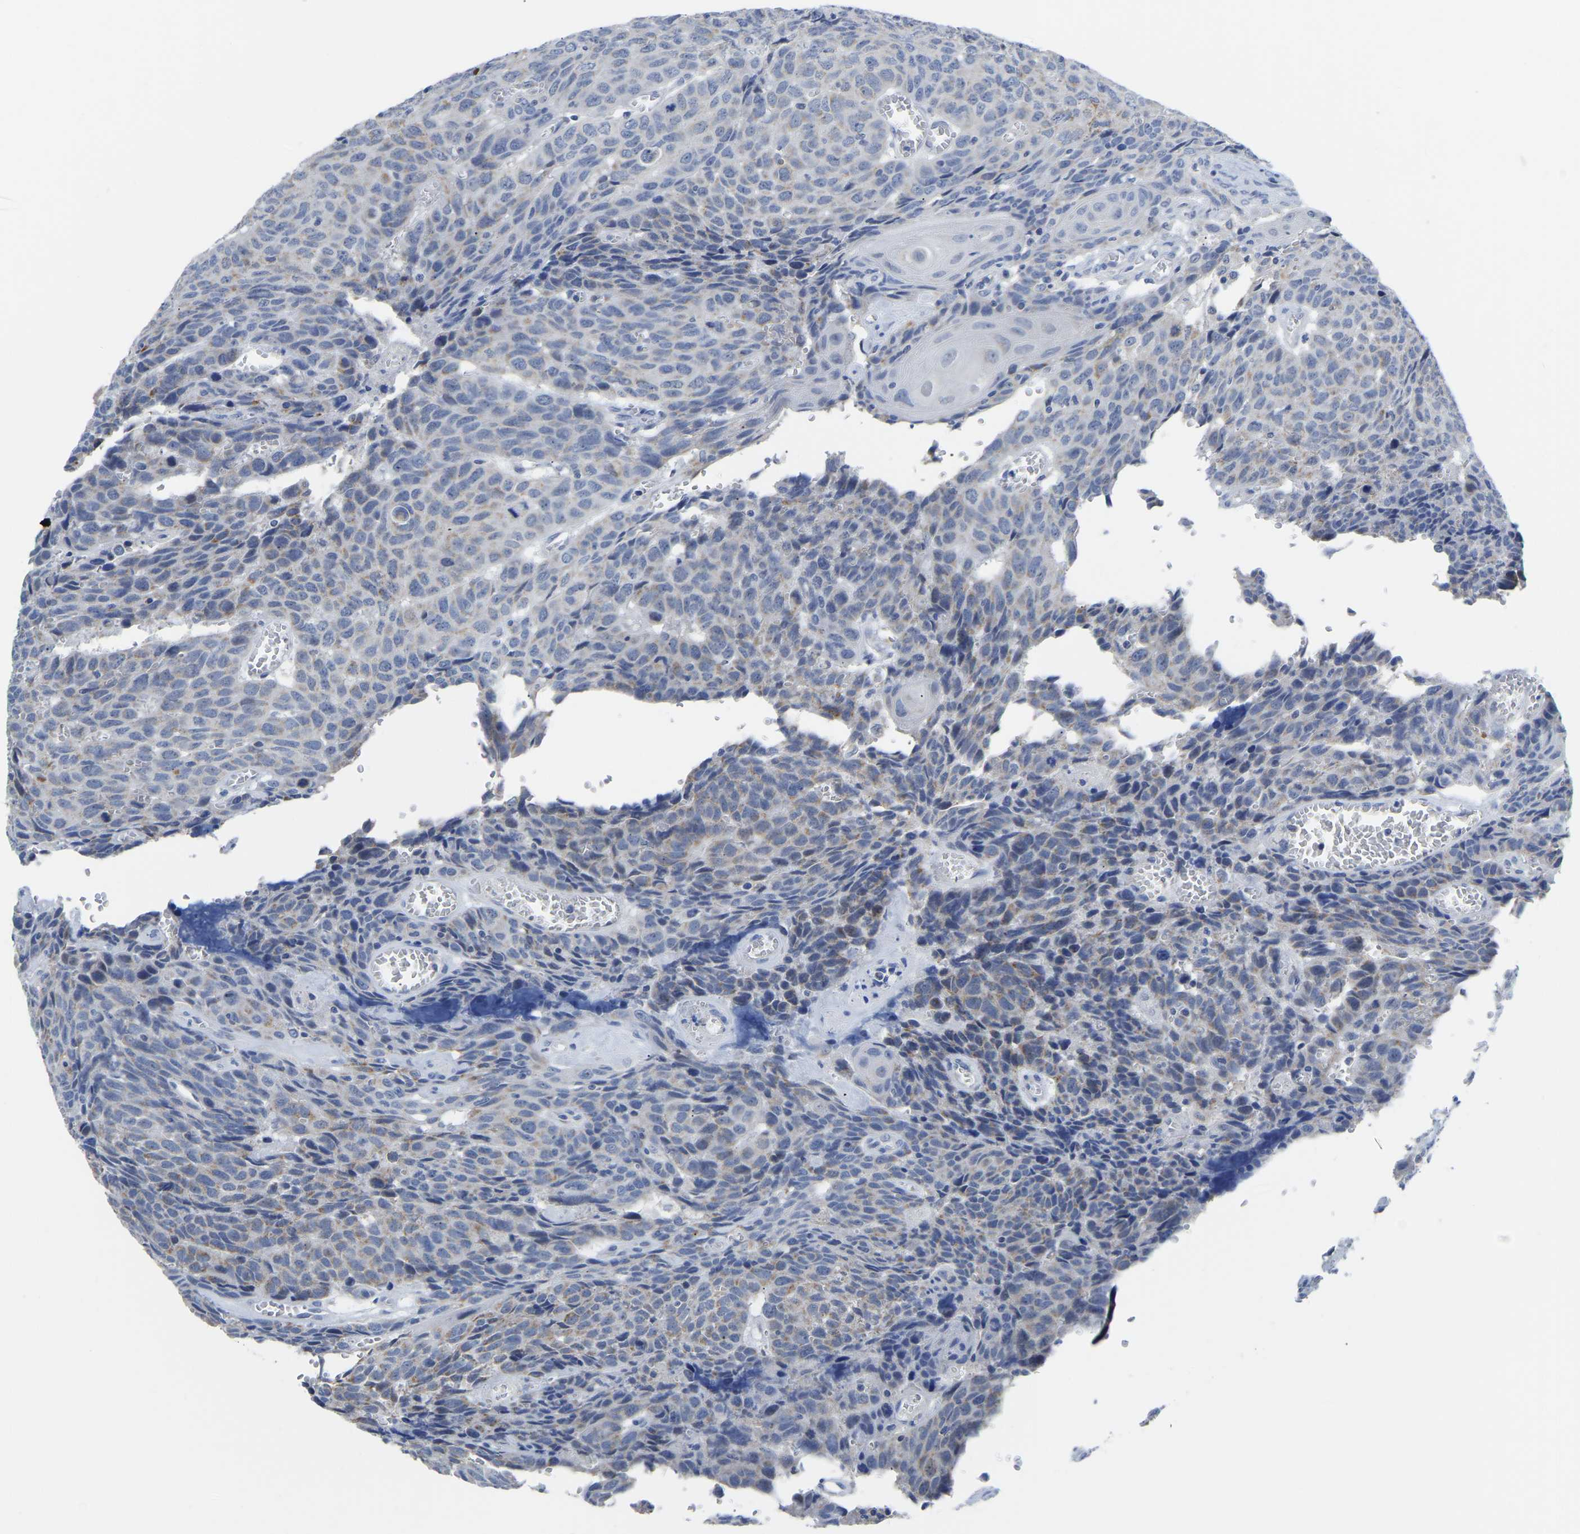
{"staining": {"intensity": "negative", "quantity": "none", "location": "none"}, "tissue": "head and neck cancer", "cell_type": "Tumor cells", "image_type": "cancer", "snomed": [{"axis": "morphology", "description": "Squamous cell carcinoma, NOS"}, {"axis": "topography", "description": "Head-Neck"}], "caption": "Histopathology image shows no significant protein expression in tumor cells of head and neck squamous cell carcinoma.", "gene": "ETFA", "patient": {"sex": "male", "age": 66}}